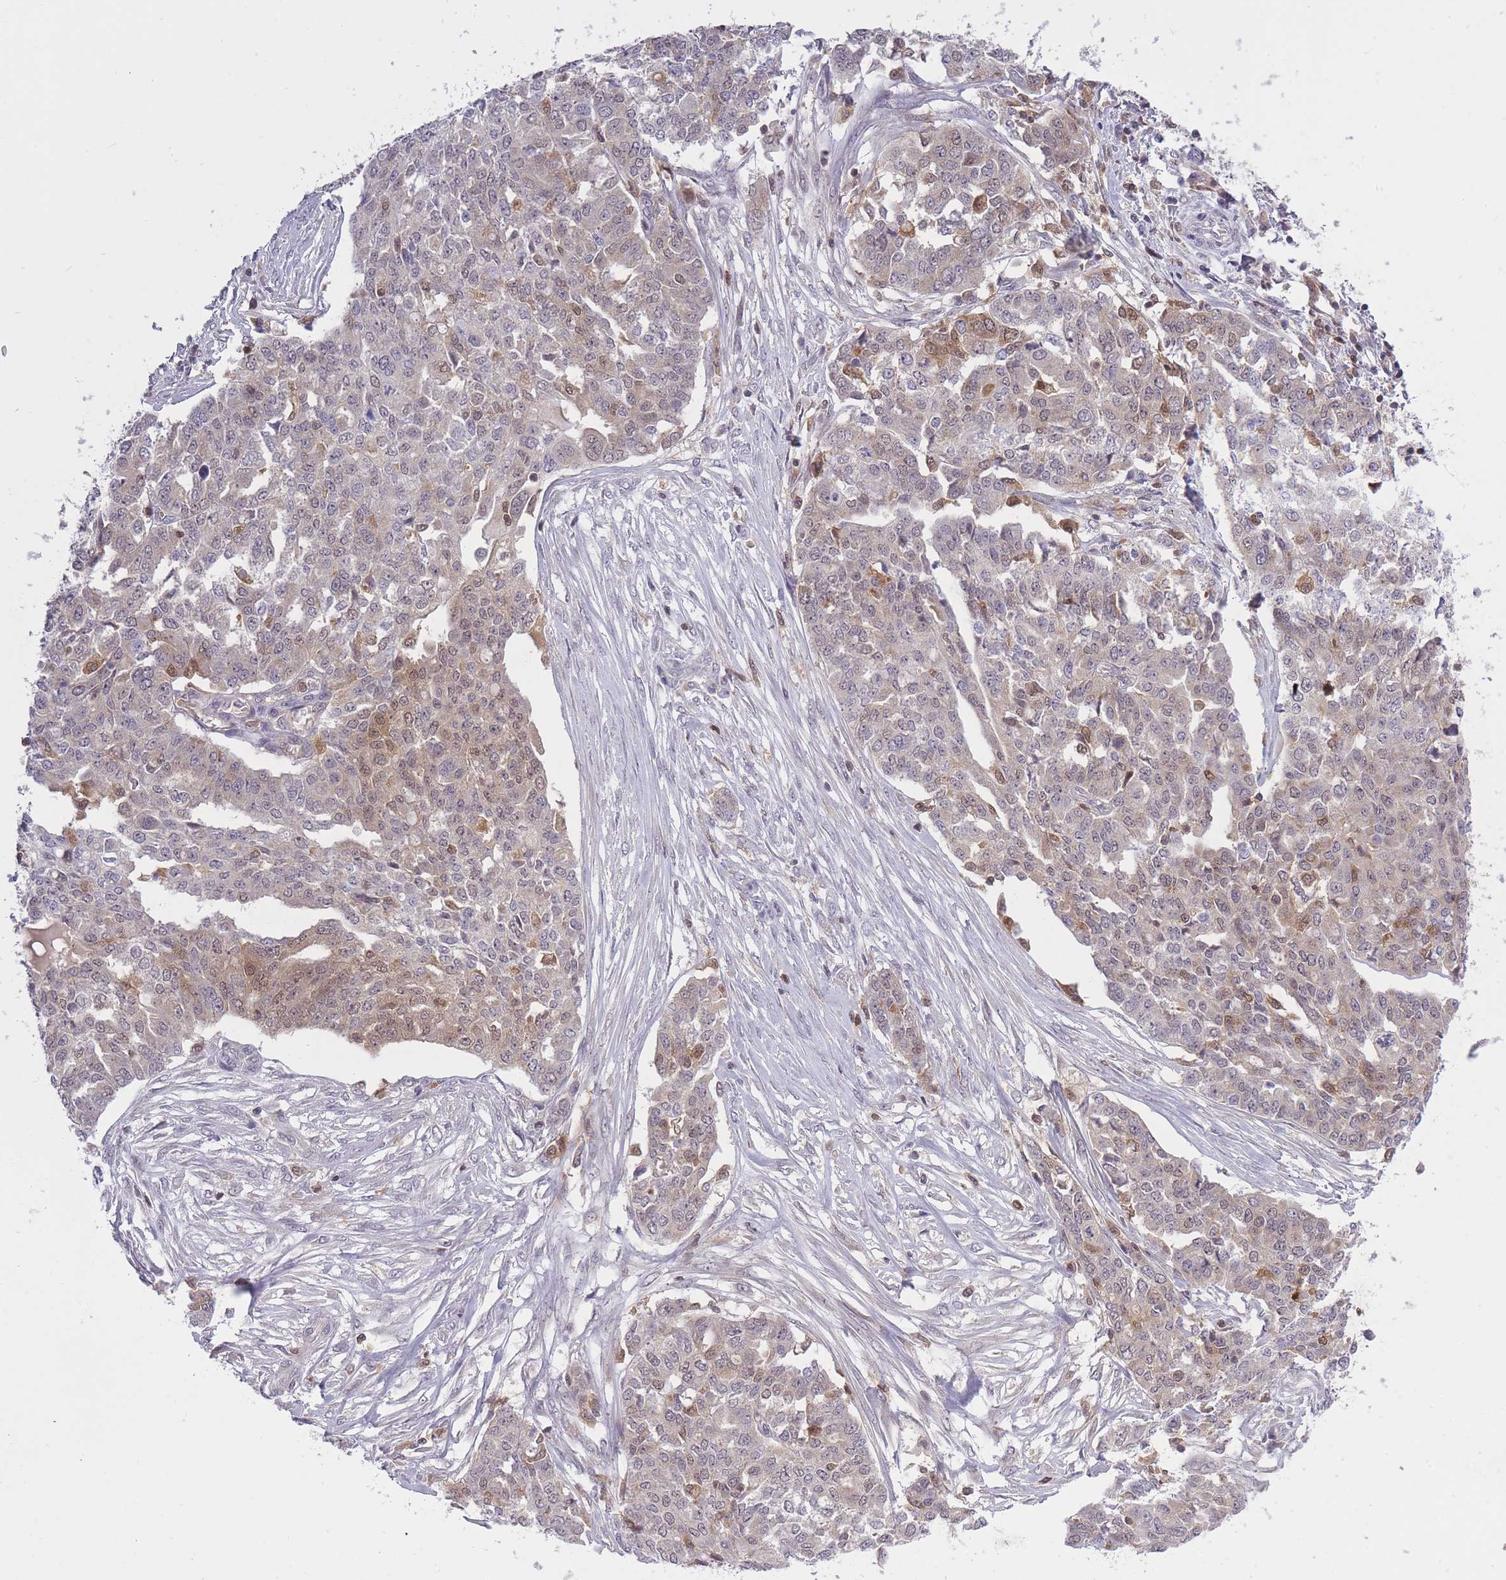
{"staining": {"intensity": "moderate", "quantity": "25%-75%", "location": "cytoplasmic/membranous,nuclear"}, "tissue": "ovarian cancer", "cell_type": "Tumor cells", "image_type": "cancer", "snomed": [{"axis": "morphology", "description": "Cystadenocarcinoma, serous, NOS"}, {"axis": "topography", "description": "Soft tissue"}, {"axis": "topography", "description": "Ovary"}], "caption": "This is a photomicrograph of immunohistochemistry staining of ovarian cancer, which shows moderate expression in the cytoplasmic/membranous and nuclear of tumor cells.", "gene": "CXorf38", "patient": {"sex": "female", "age": 57}}